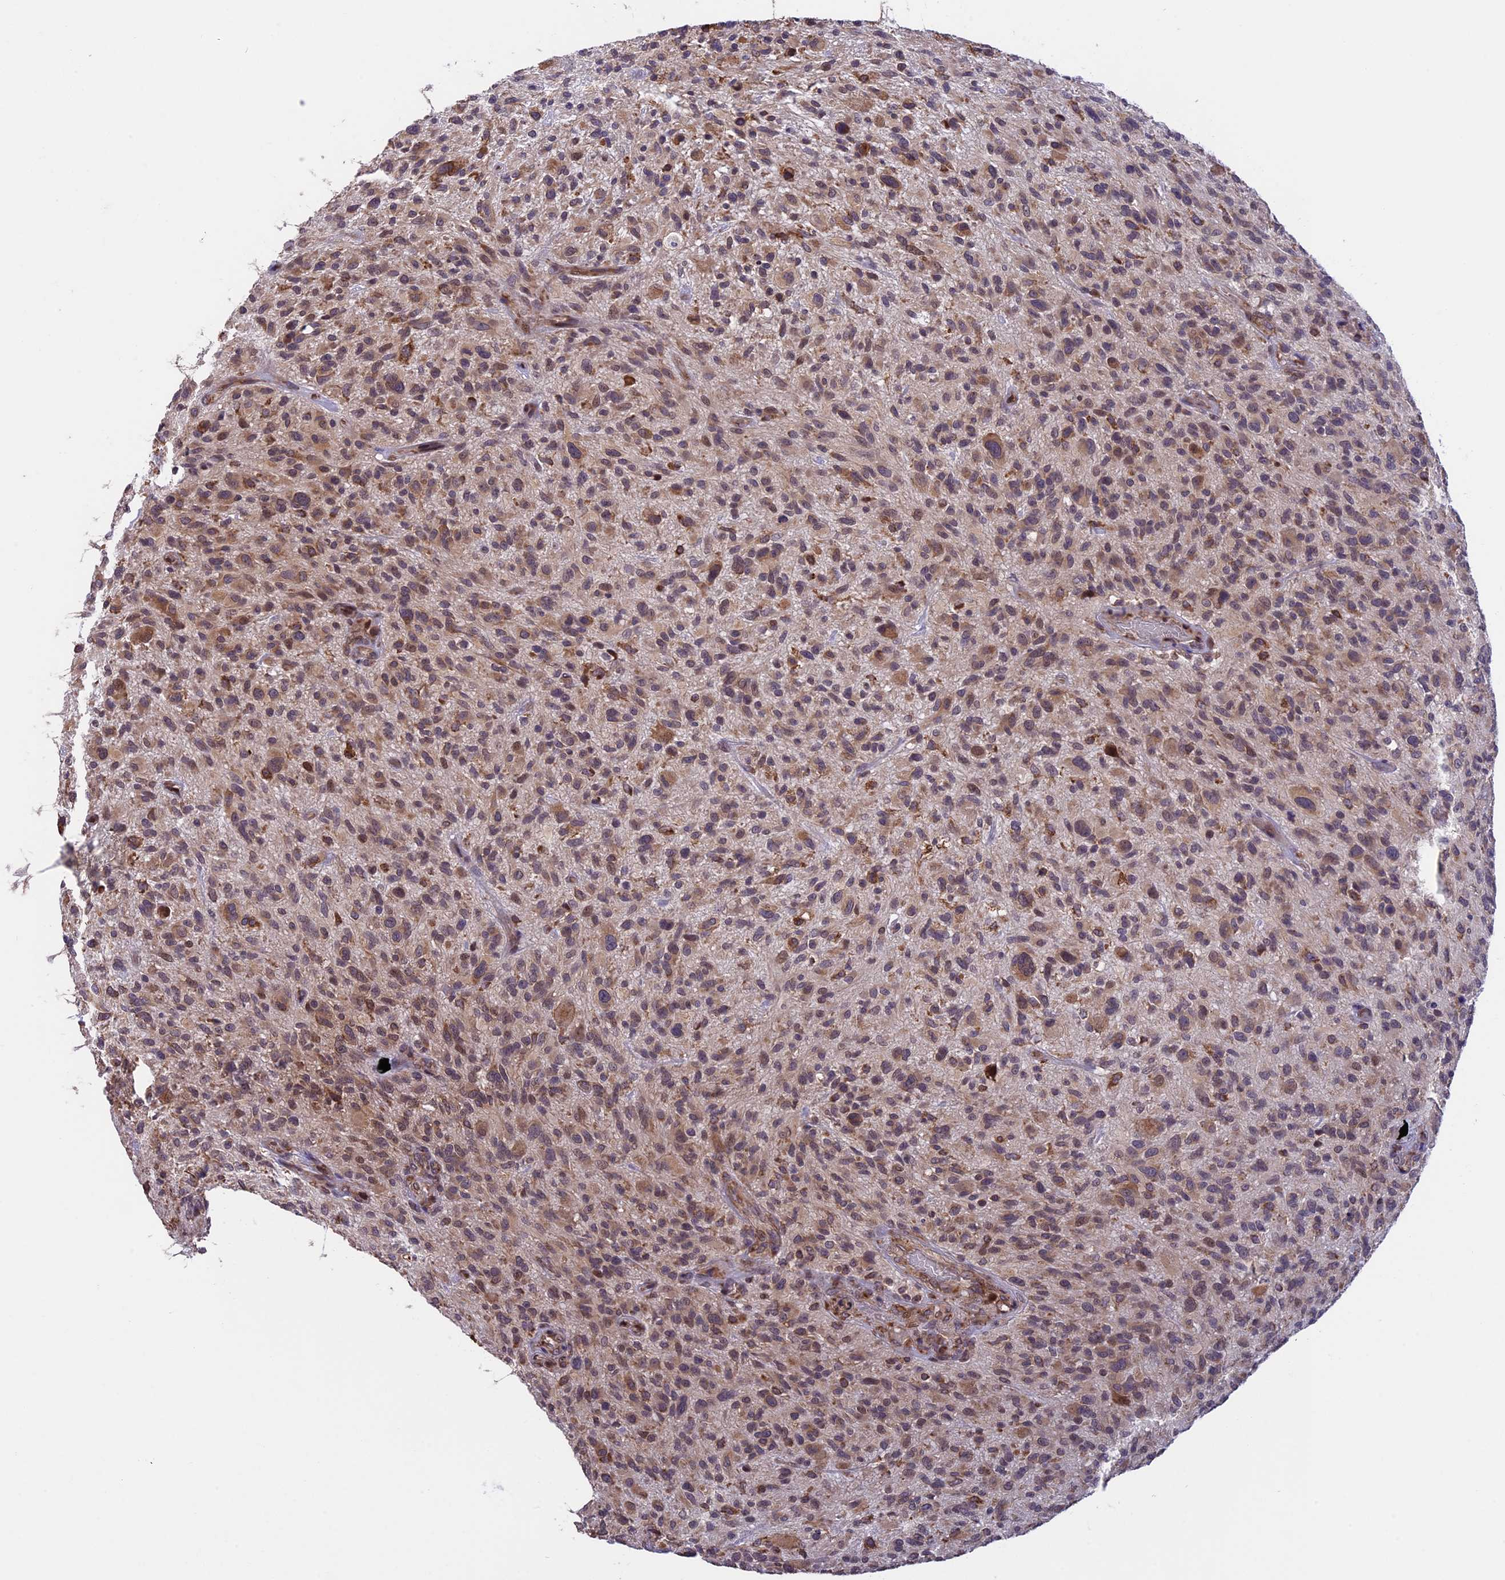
{"staining": {"intensity": "moderate", "quantity": ">75%", "location": "cytoplasmic/membranous"}, "tissue": "glioma", "cell_type": "Tumor cells", "image_type": "cancer", "snomed": [{"axis": "morphology", "description": "Glioma, malignant, High grade"}, {"axis": "topography", "description": "Brain"}], "caption": "This is an image of immunohistochemistry staining of malignant high-grade glioma, which shows moderate staining in the cytoplasmic/membranous of tumor cells.", "gene": "DMRTA2", "patient": {"sex": "male", "age": 47}}